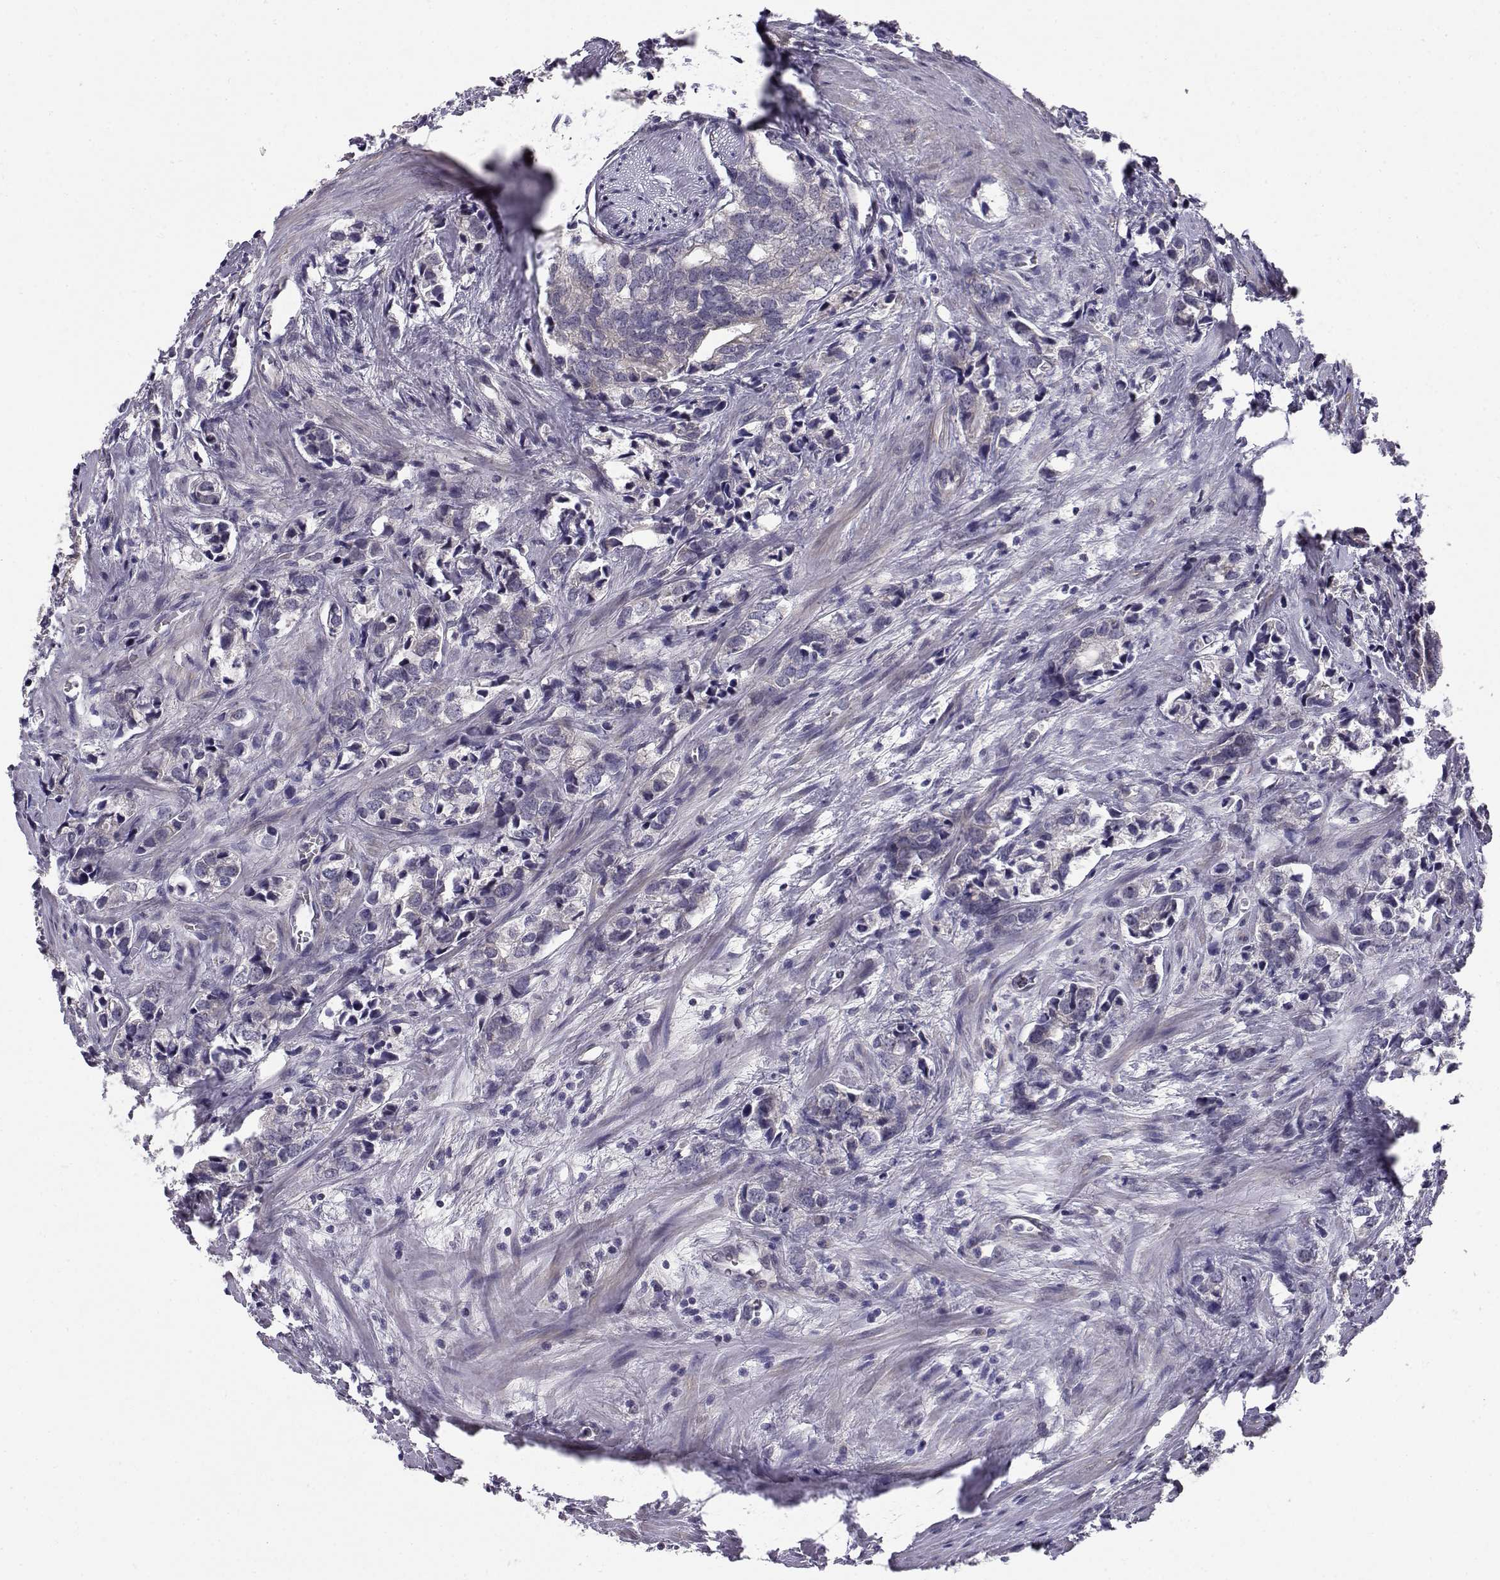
{"staining": {"intensity": "negative", "quantity": "none", "location": "none"}, "tissue": "prostate cancer", "cell_type": "Tumor cells", "image_type": "cancer", "snomed": [{"axis": "morphology", "description": "Adenocarcinoma, NOS"}, {"axis": "topography", "description": "Prostate and seminal vesicle, NOS"}], "caption": "The photomicrograph reveals no significant positivity in tumor cells of prostate cancer (adenocarcinoma). Brightfield microscopy of immunohistochemistry stained with DAB (3,3'-diaminobenzidine) (brown) and hematoxylin (blue), captured at high magnification.", "gene": "PEX5L", "patient": {"sex": "male", "age": 63}}